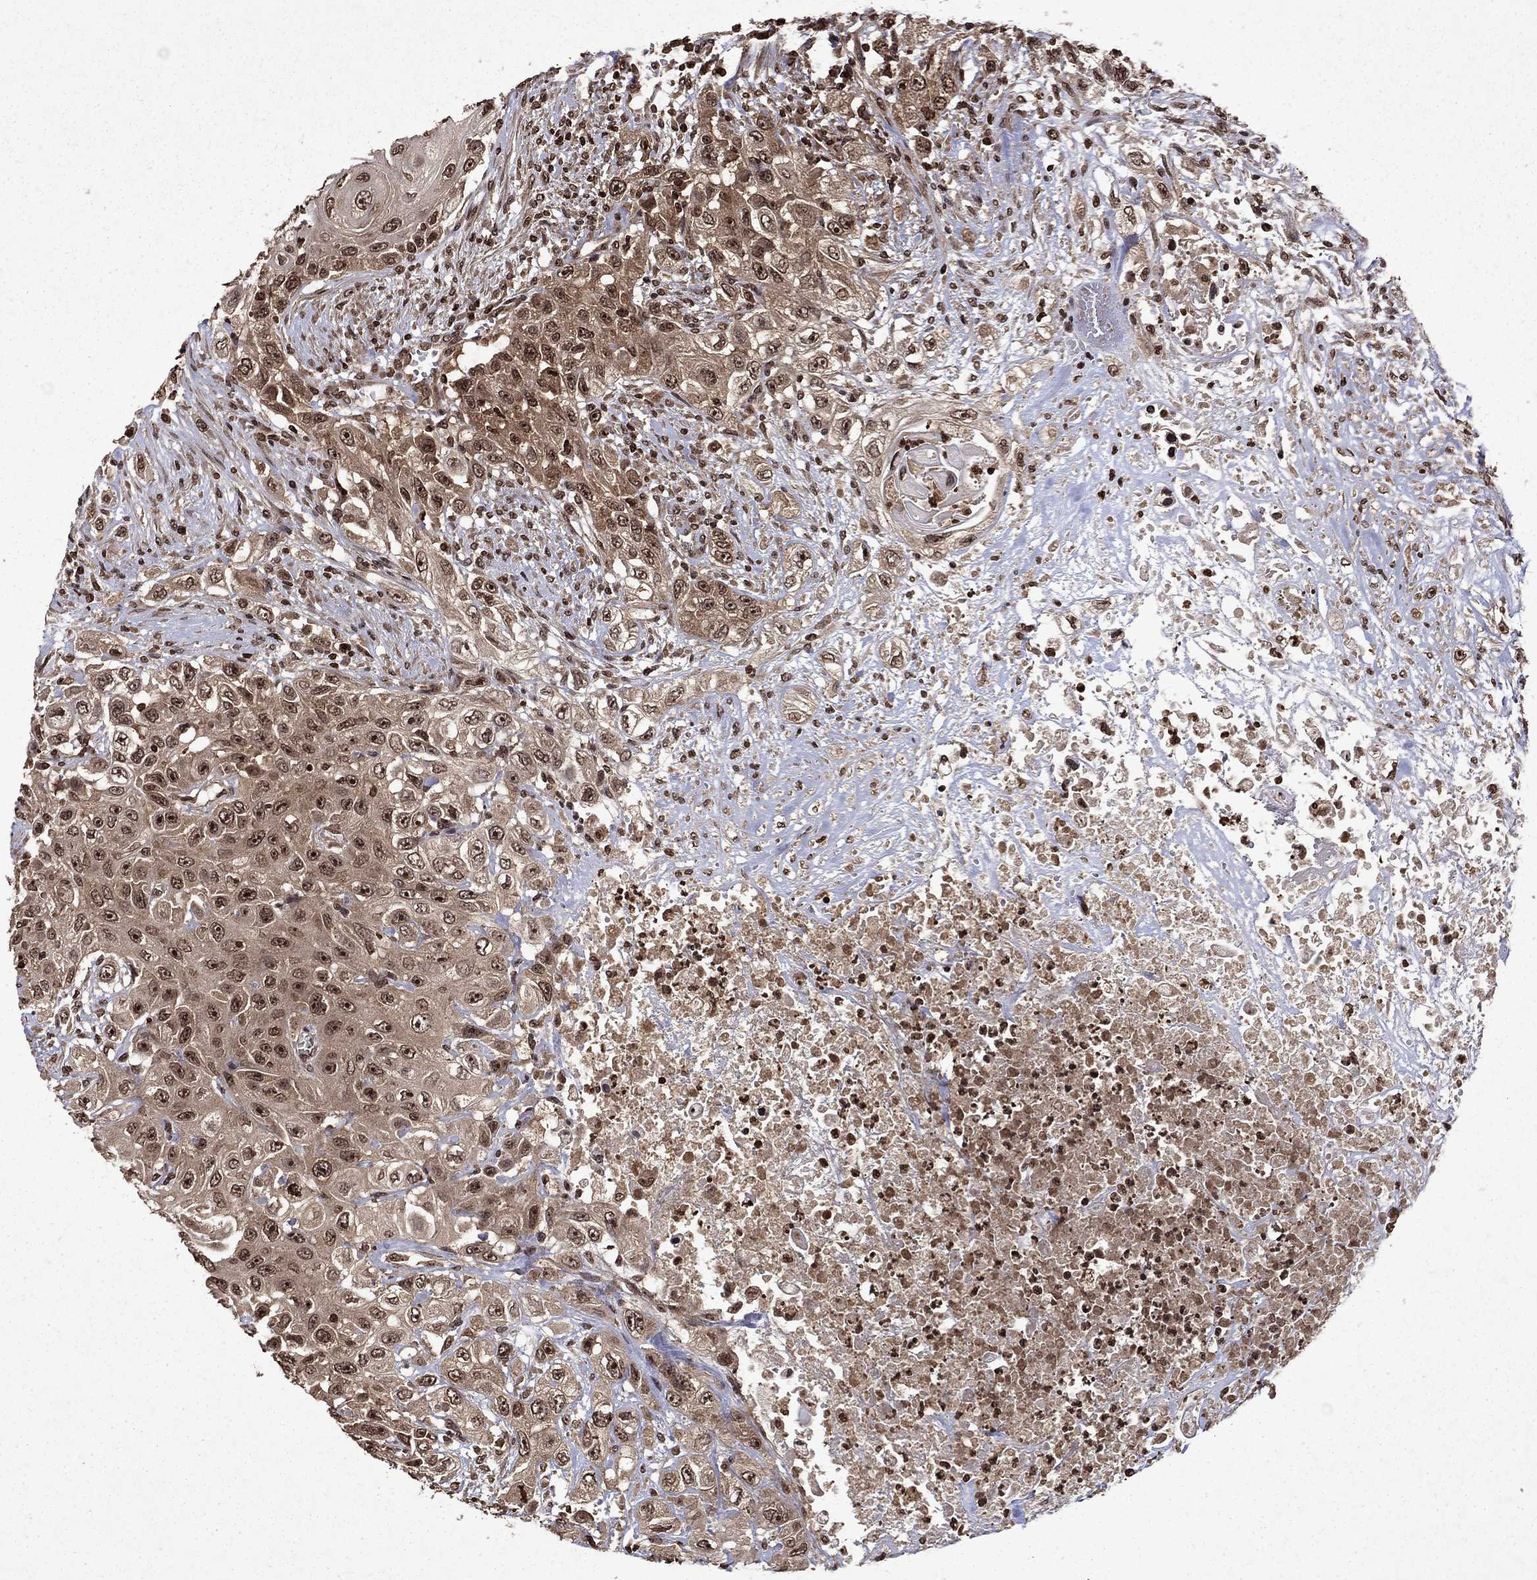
{"staining": {"intensity": "moderate", "quantity": ">75%", "location": "cytoplasmic/membranous,nuclear"}, "tissue": "urothelial cancer", "cell_type": "Tumor cells", "image_type": "cancer", "snomed": [{"axis": "morphology", "description": "Urothelial carcinoma, High grade"}, {"axis": "topography", "description": "Urinary bladder"}], "caption": "Urothelial cancer was stained to show a protein in brown. There is medium levels of moderate cytoplasmic/membranous and nuclear staining in approximately >75% of tumor cells.", "gene": "PIN4", "patient": {"sex": "female", "age": 56}}